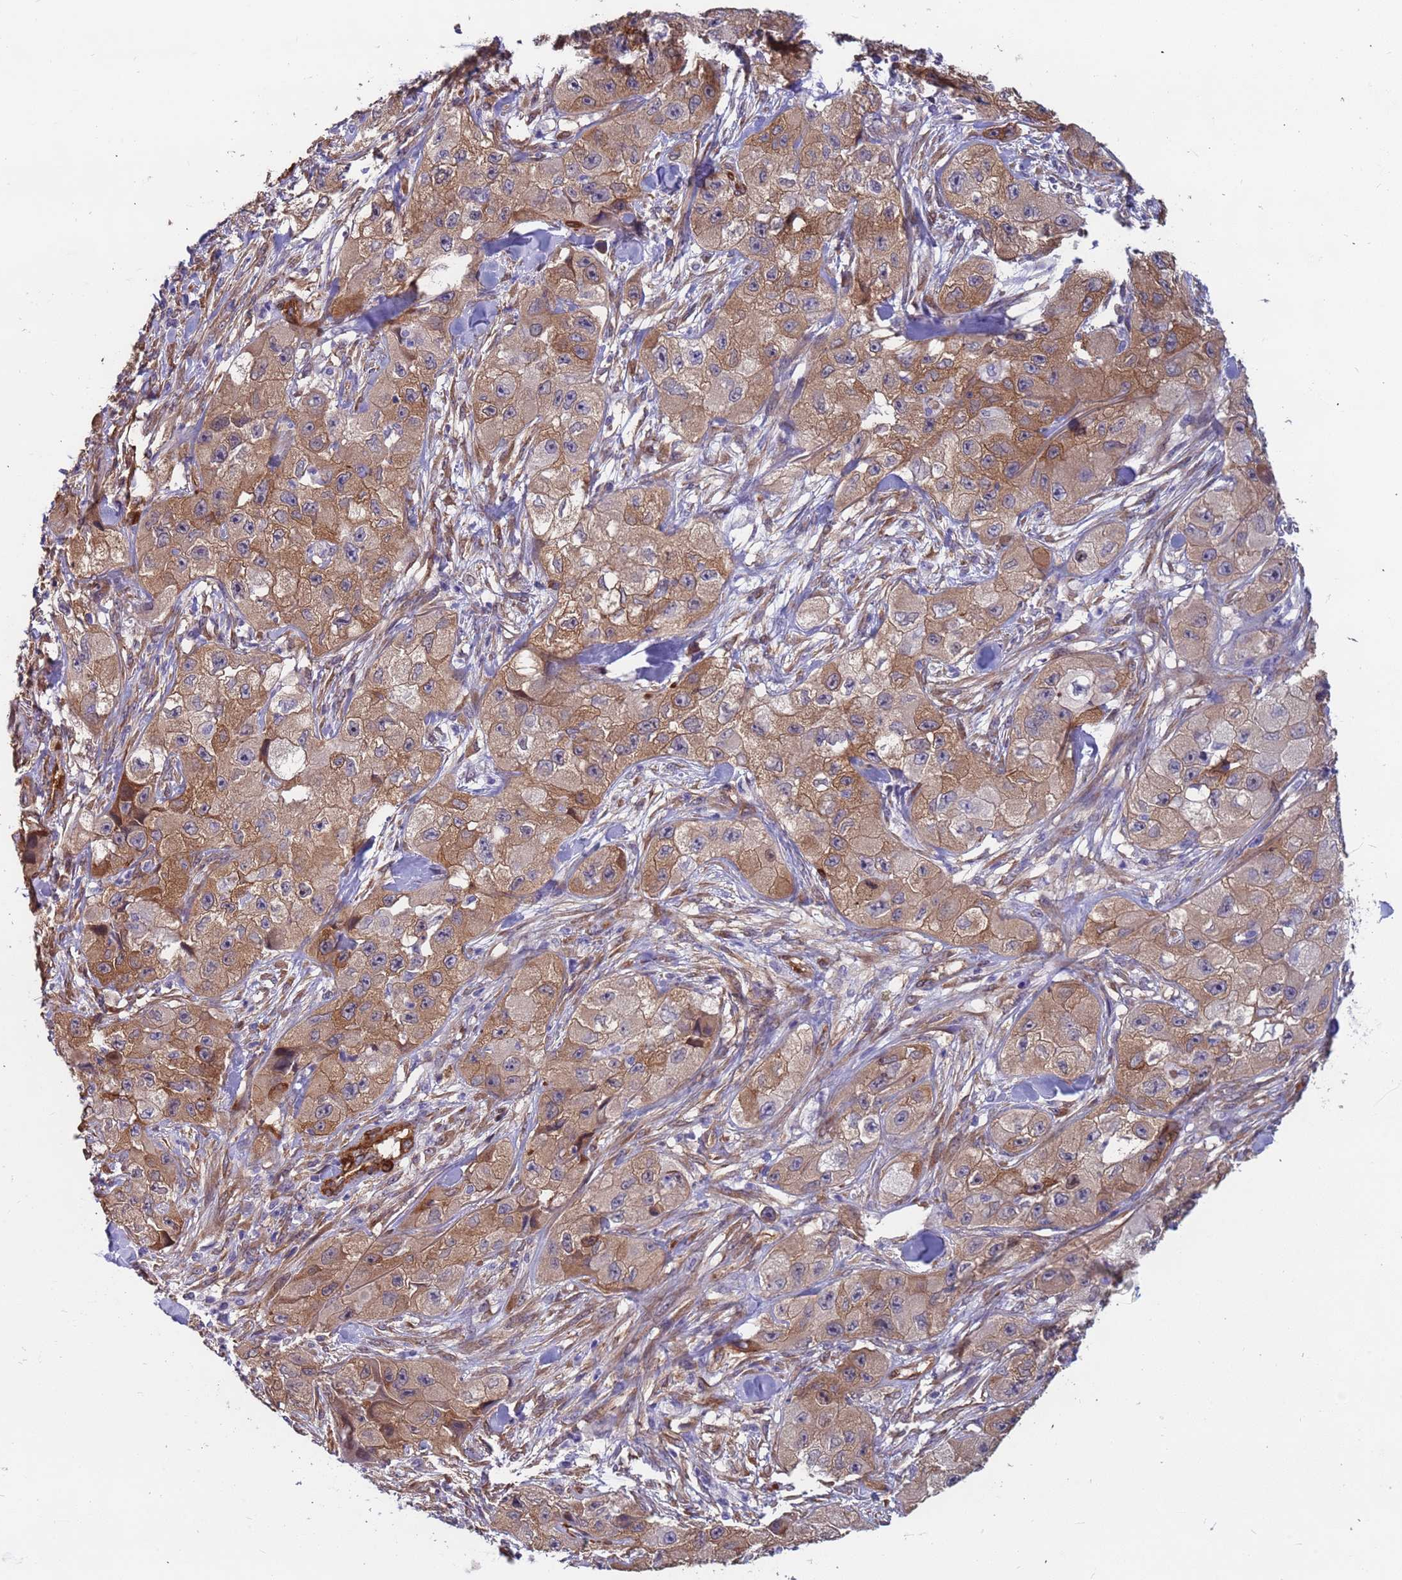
{"staining": {"intensity": "moderate", "quantity": ">75%", "location": "cytoplasmic/membranous"}, "tissue": "skin cancer", "cell_type": "Tumor cells", "image_type": "cancer", "snomed": [{"axis": "morphology", "description": "Squamous cell carcinoma, NOS"}, {"axis": "topography", "description": "Skin"}, {"axis": "topography", "description": "Subcutis"}], "caption": "Immunohistochemical staining of human skin cancer exhibits medium levels of moderate cytoplasmic/membranous staining in approximately >75% of tumor cells.", "gene": "EHD2", "patient": {"sex": "male", "age": 73}}